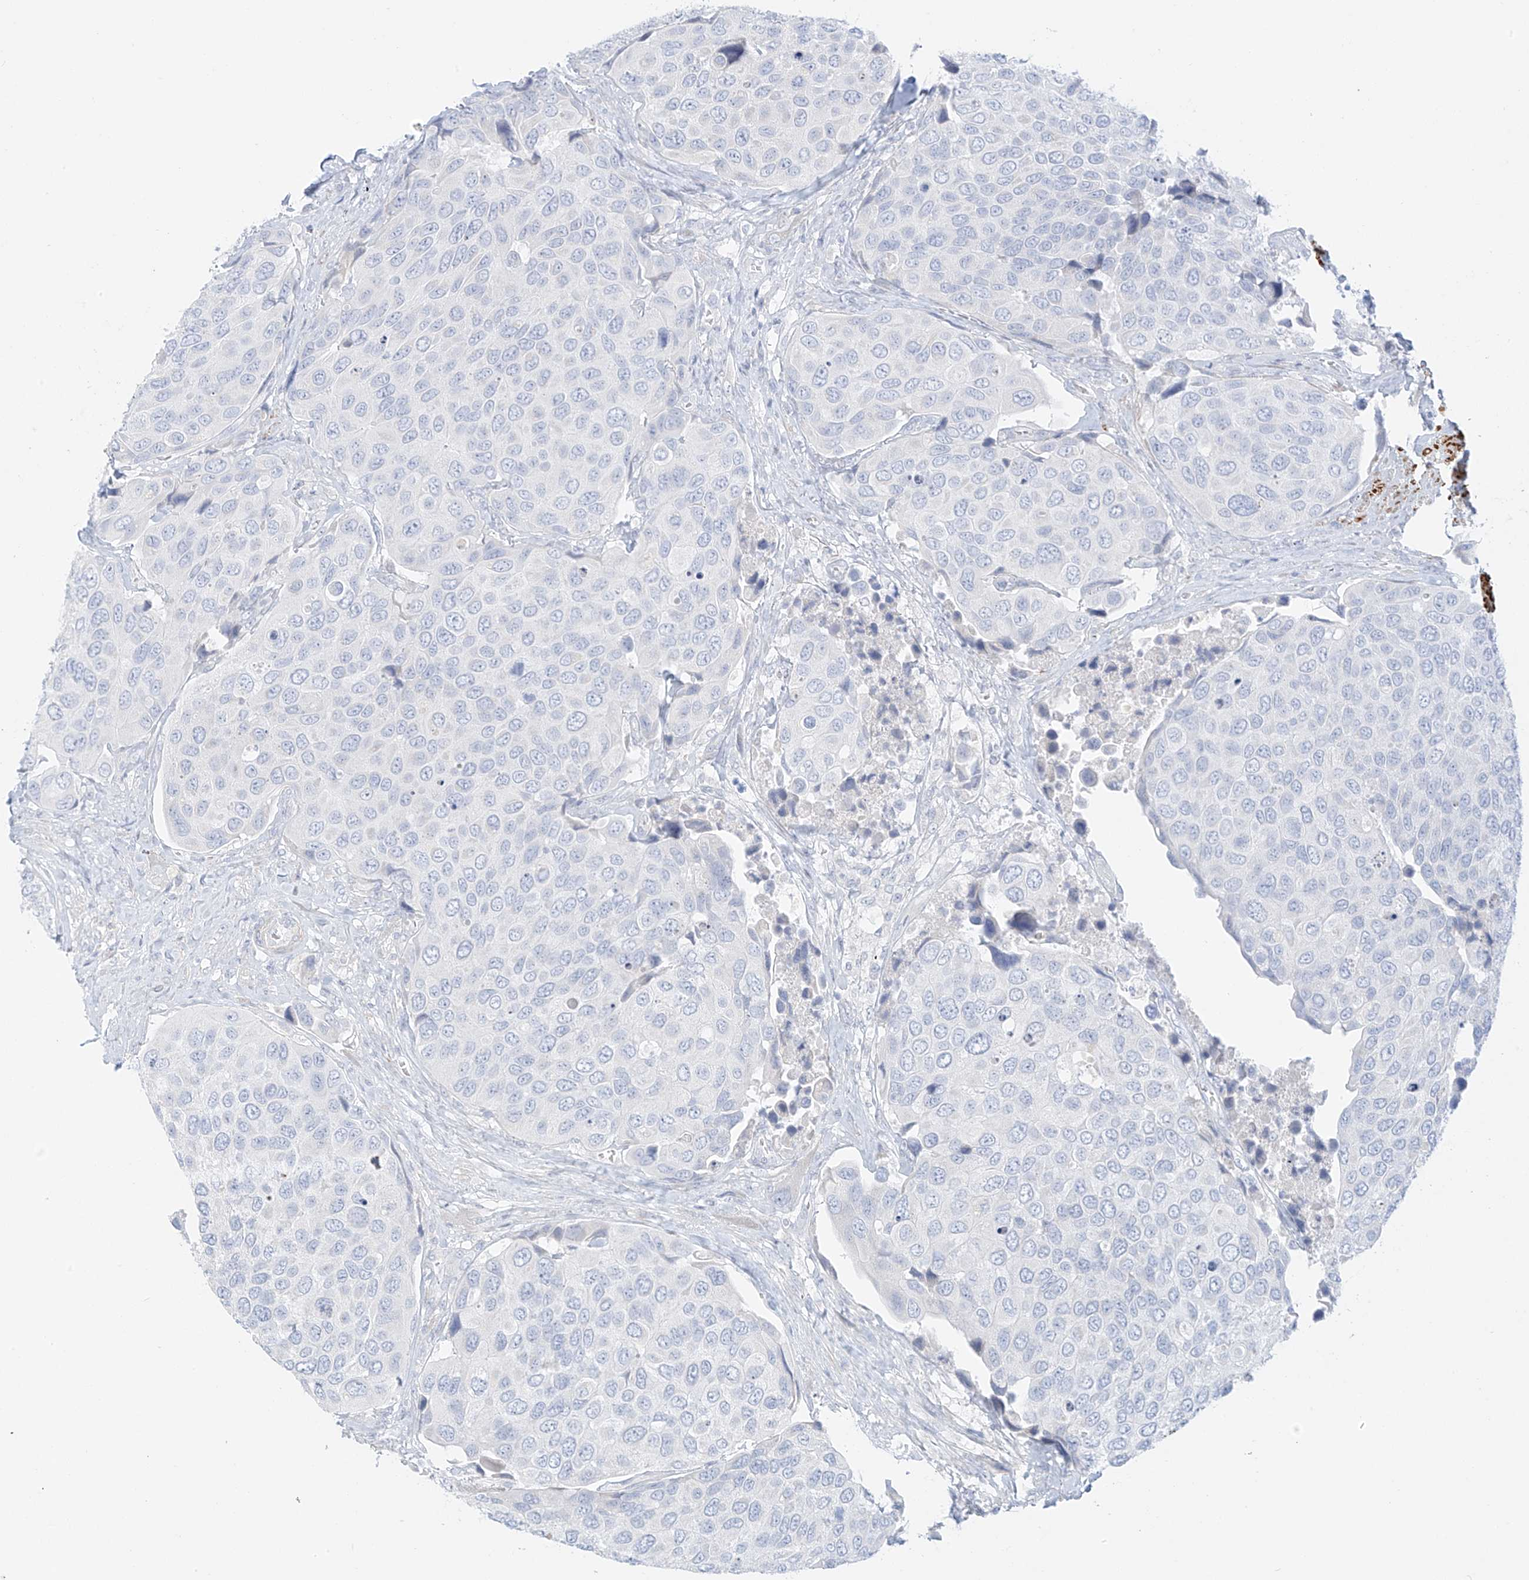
{"staining": {"intensity": "negative", "quantity": "none", "location": "none"}, "tissue": "urothelial cancer", "cell_type": "Tumor cells", "image_type": "cancer", "snomed": [{"axis": "morphology", "description": "Urothelial carcinoma, High grade"}, {"axis": "topography", "description": "Urinary bladder"}], "caption": "The histopathology image shows no staining of tumor cells in high-grade urothelial carcinoma.", "gene": "ST3GAL5", "patient": {"sex": "male", "age": 74}}